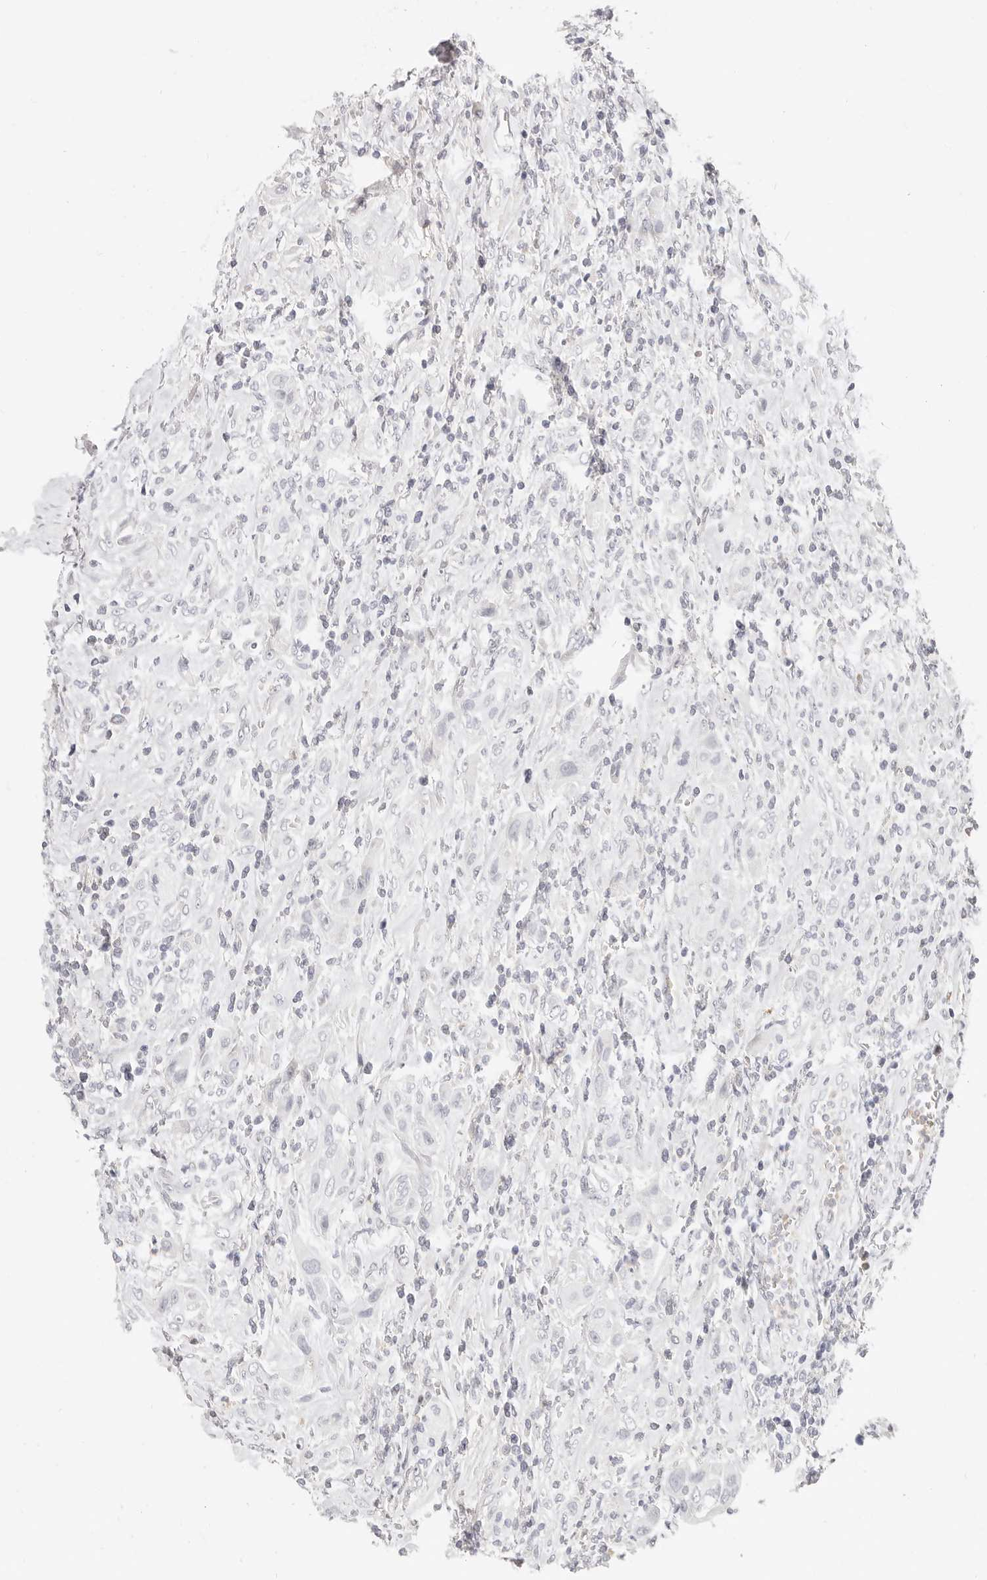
{"staining": {"intensity": "negative", "quantity": "none", "location": "none"}, "tissue": "urothelial cancer", "cell_type": "Tumor cells", "image_type": "cancer", "snomed": [{"axis": "morphology", "description": "Urothelial carcinoma, High grade"}, {"axis": "topography", "description": "Urinary bladder"}], "caption": "Tumor cells are negative for protein expression in human urothelial cancer.", "gene": "ASCL1", "patient": {"sex": "male", "age": 50}}